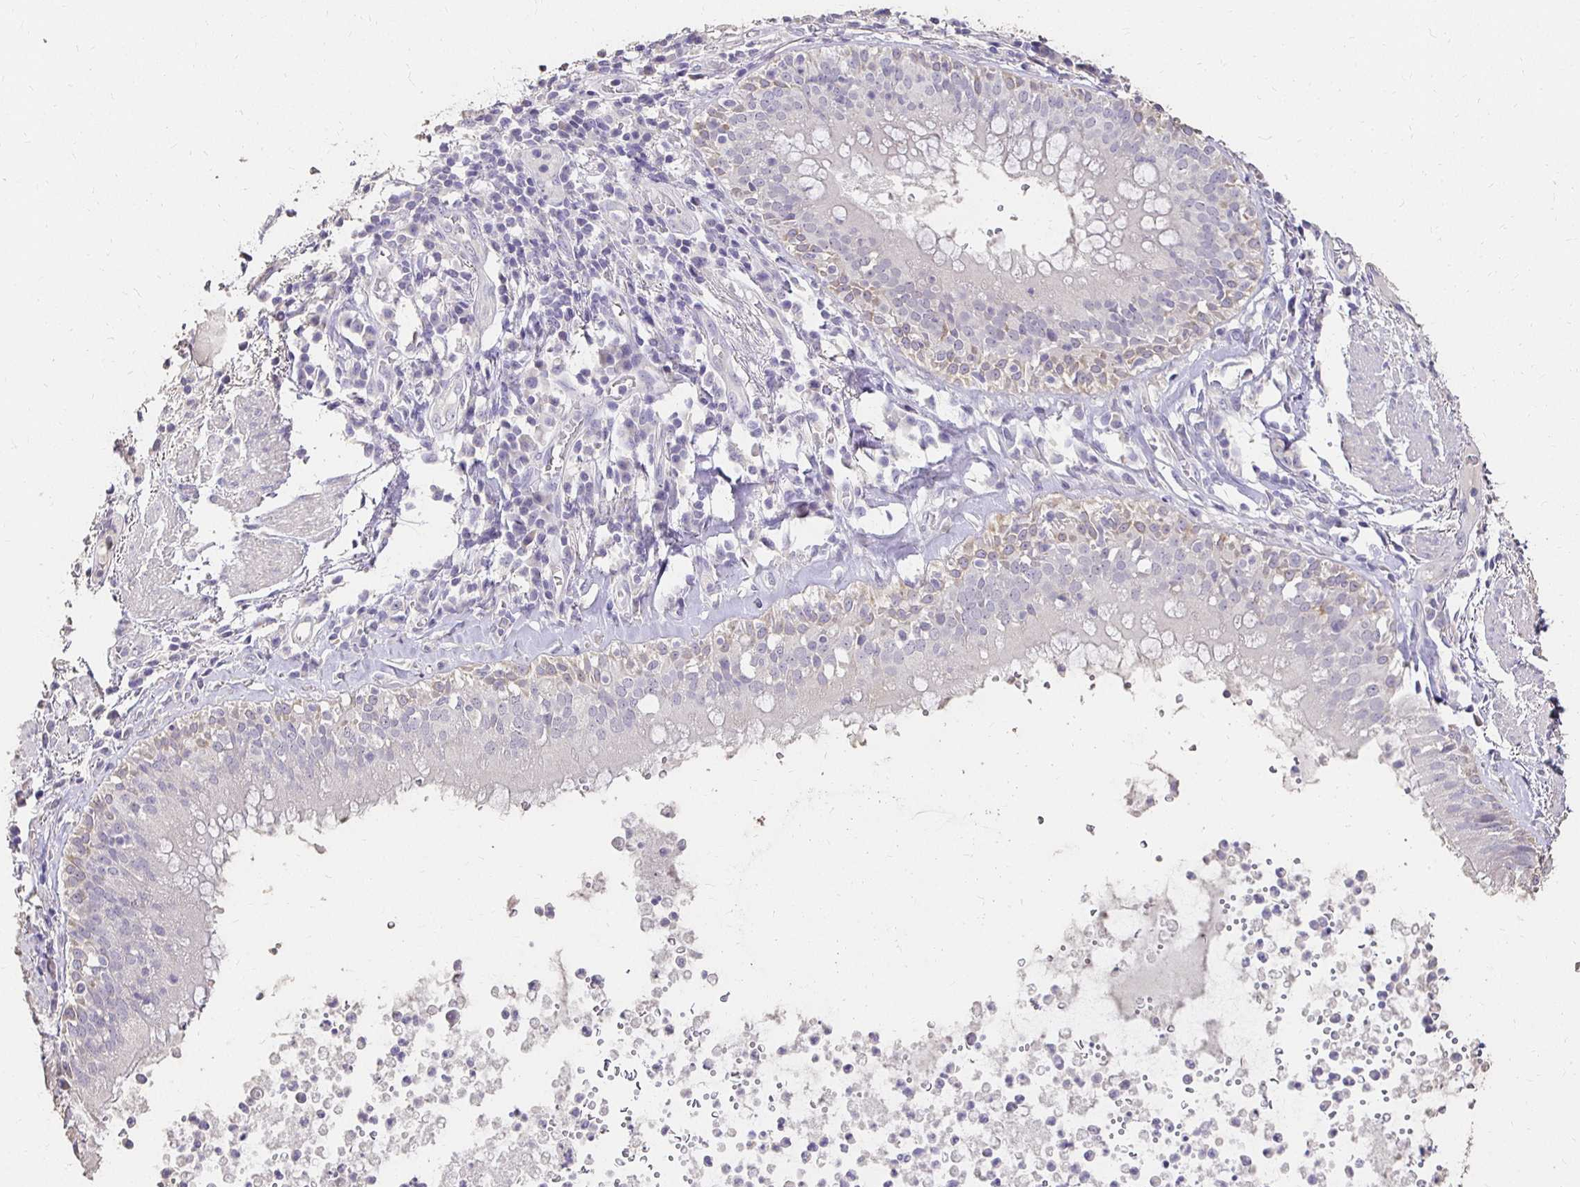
{"staining": {"intensity": "weak", "quantity": "<25%", "location": "cytoplasmic/membranous"}, "tissue": "bronchus", "cell_type": "Respiratory epithelial cells", "image_type": "normal", "snomed": [{"axis": "morphology", "description": "Normal tissue, NOS"}, {"axis": "topography", "description": "Cartilage tissue"}, {"axis": "topography", "description": "Bronchus"}], "caption": "High power microscopy micrograph of an IHC photomicrograph of benign bronchus, revealing no significant positivity in respiratory epithelial cells.", "gene": "UGT1A6", "patient": {"sex": "male", "age": 56}}